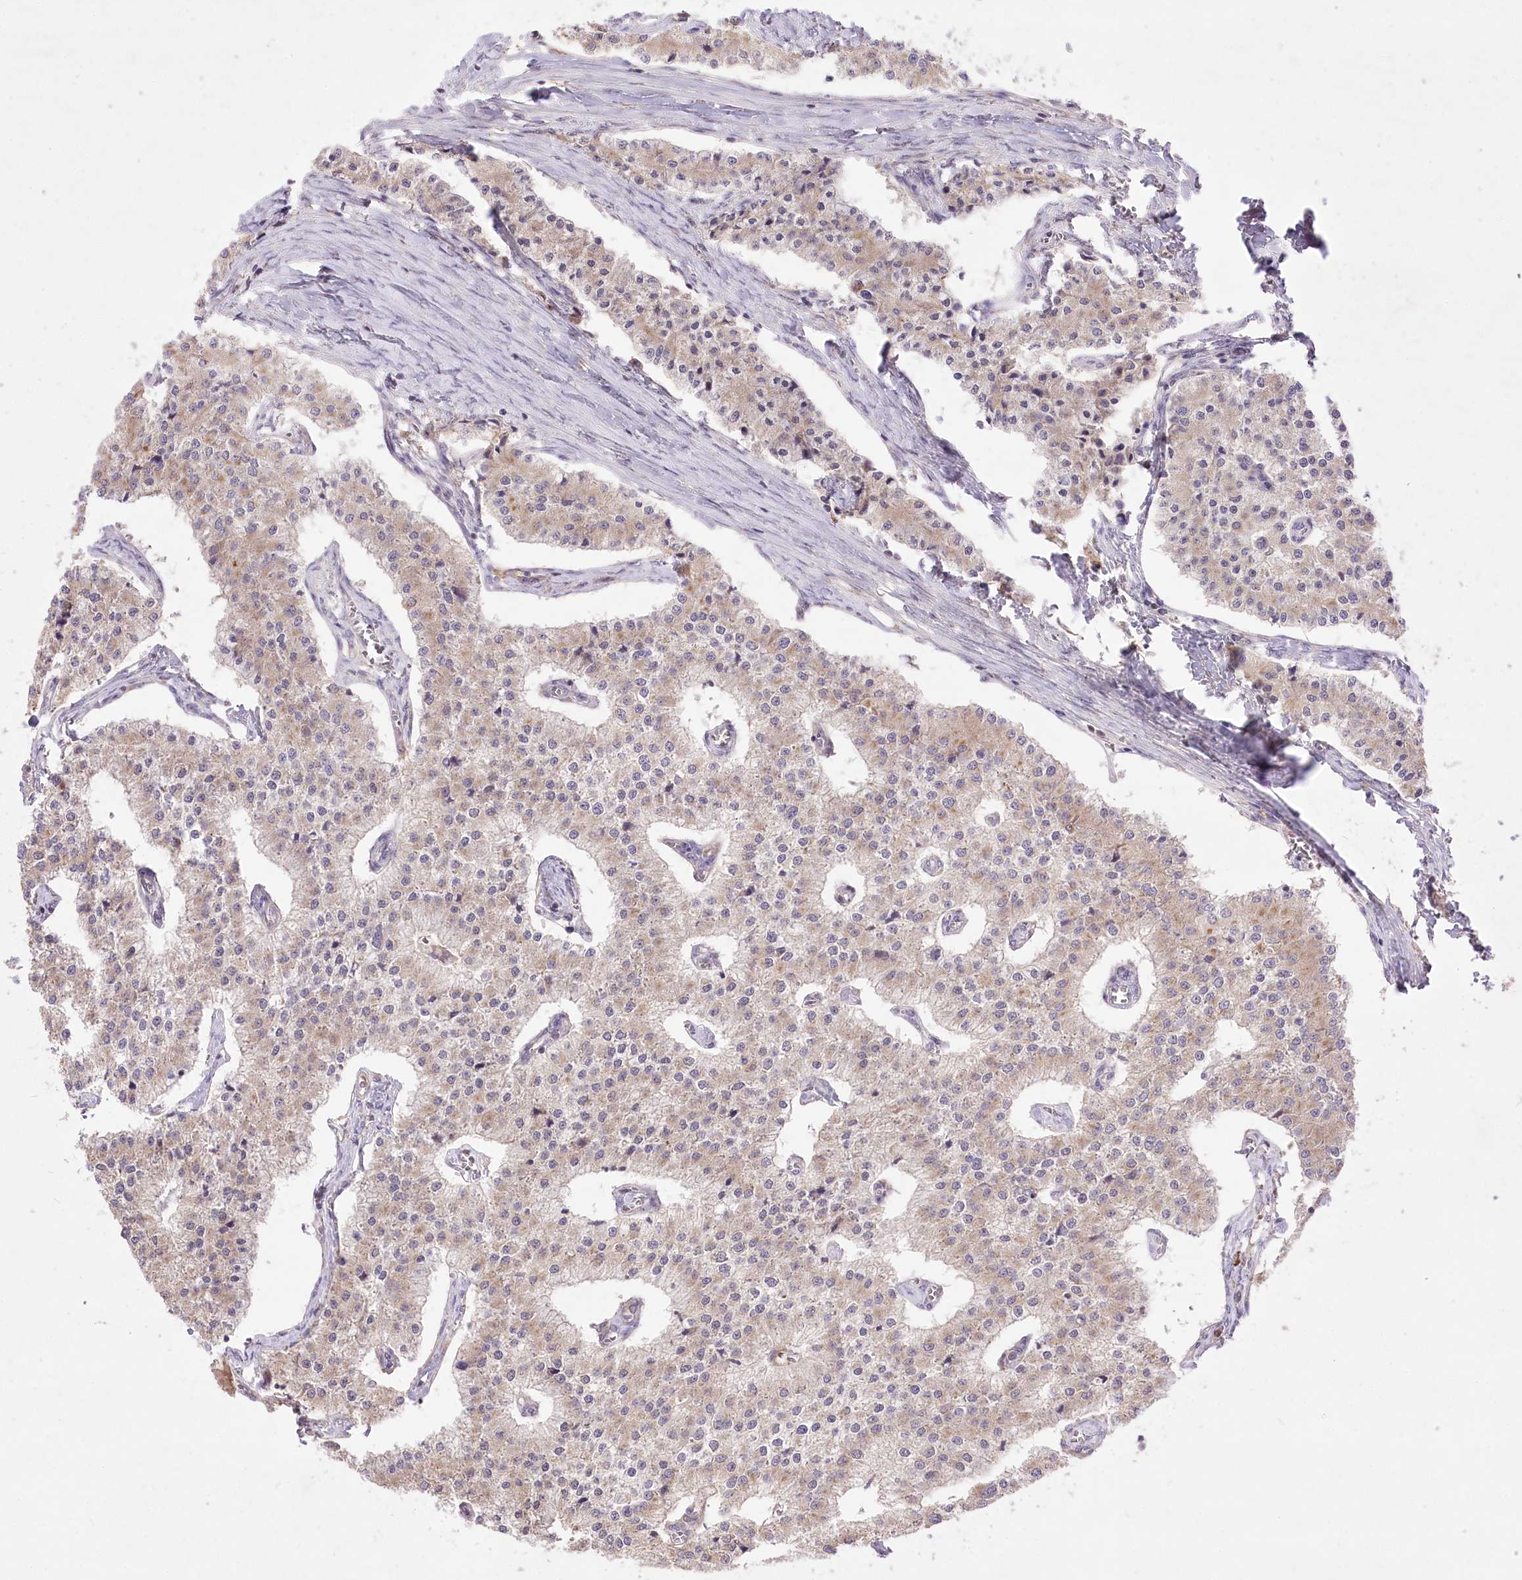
{"staining": {"intensity": "weak", "quantity": "25%-75%", "location": "cytoplasmic/membranous"}, "tissue": "carcinoid", "cell_type": "Tumor cells", "image_type": "cancer", "snomed": [{"axis": "morphology", "description": "Carcinoid, malignant, NOS"}, {"axis": "topography", "description": "Colon"}], "caption": "The immunohistochemical stain shows weak cytoplasmic/membranous positivity in tumor cells of malignant carcinoid tissue. Immunohistochemistry (ihc) stains the protein of interest in brown and the nuclei are stained blue.", "gene": "HELT", "patient": {"sex": "female", "age": 52}}